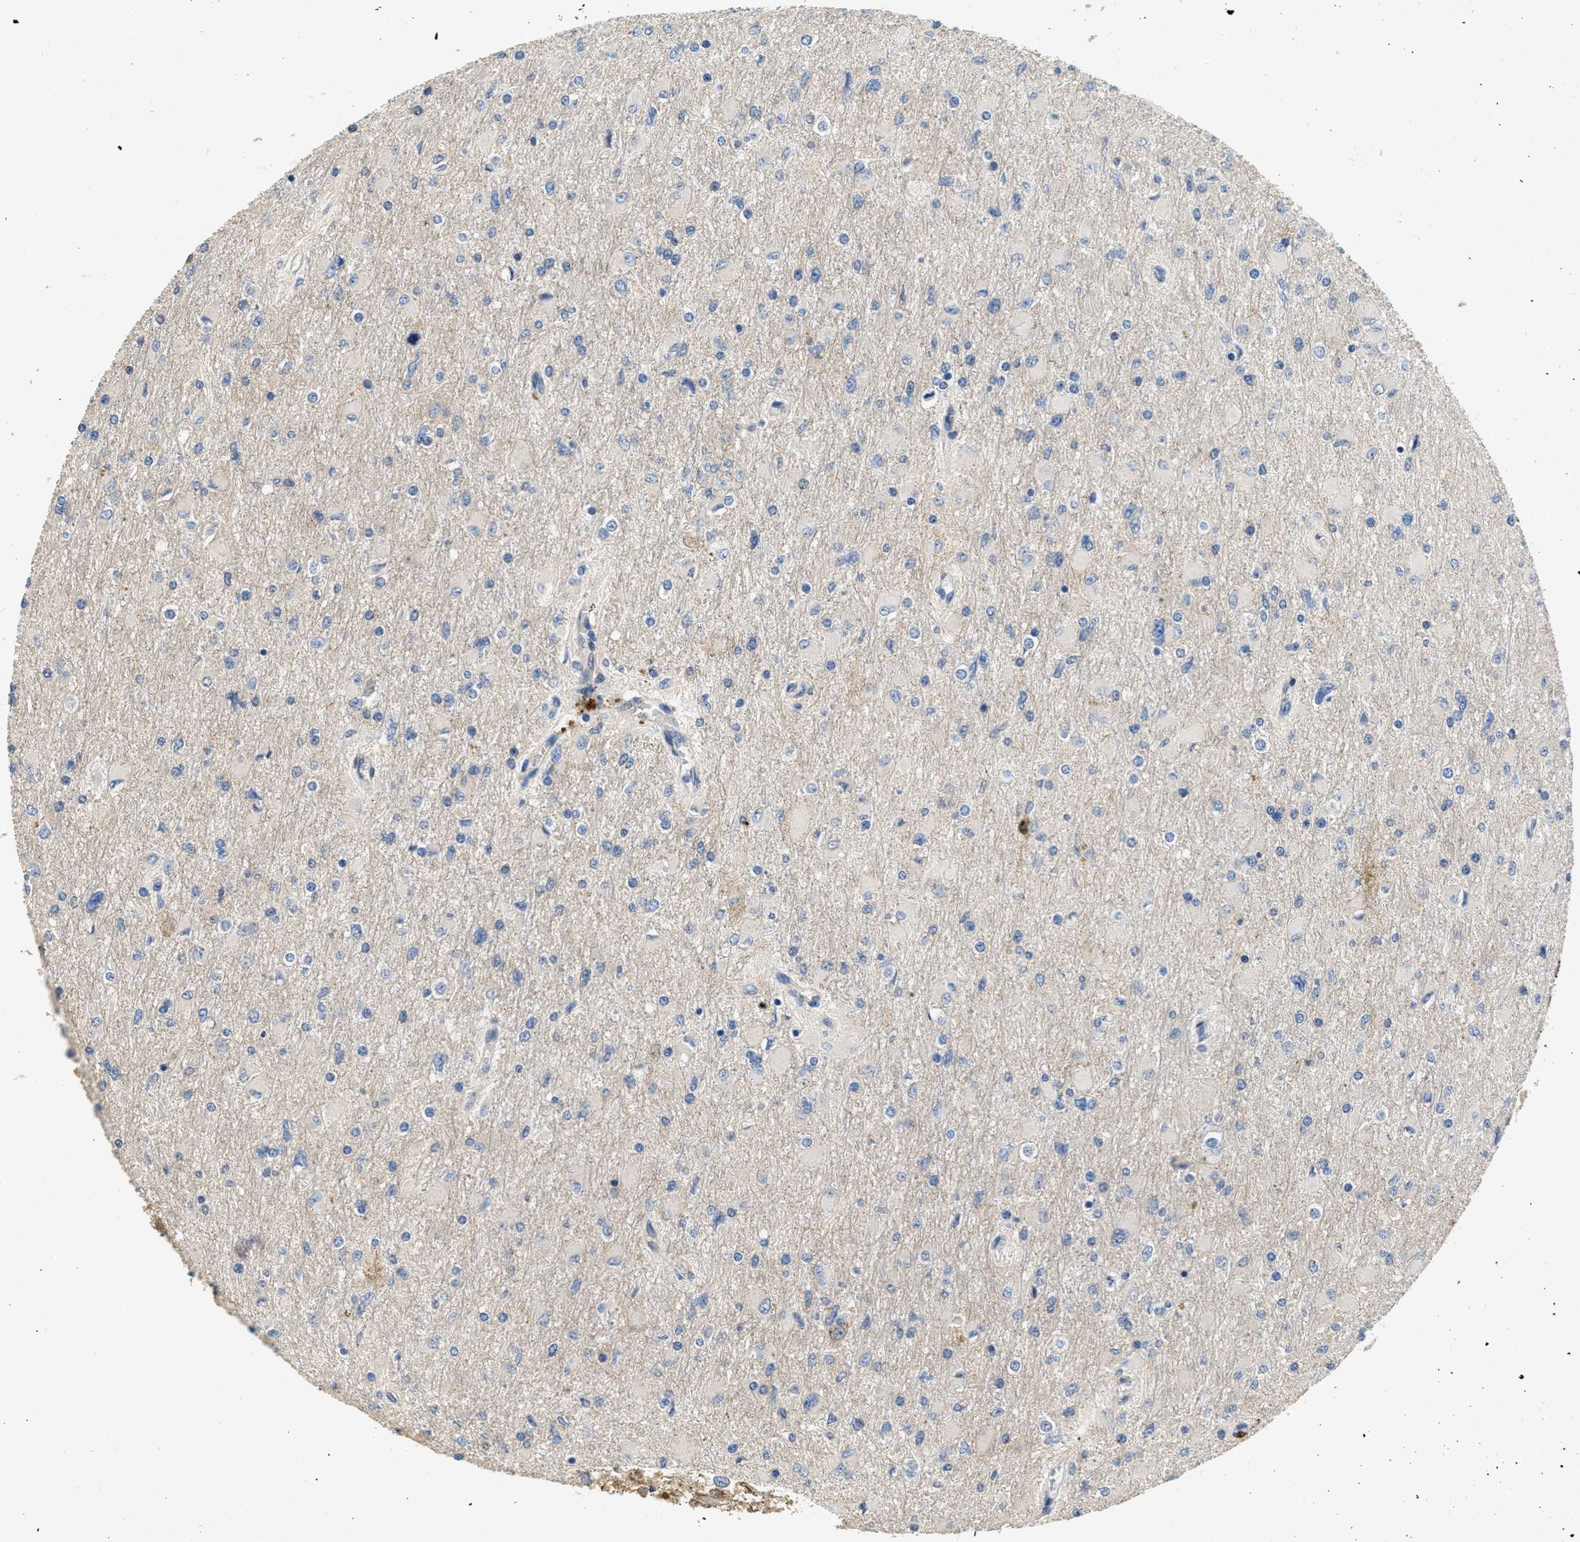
{"staining": {"intensity": "negative", "quantity": "none", "location": "none"}, "tissue": "glioma", "cell_type": "Tumor cells", "image_type": "cancer", "snomed": [{"axis": "morphology", "description": "Glioma, malignant, High grade"}, {"axis": "topography", "description": "Cerebral cortex"}], "caption": "An IHC image of malignant high-grade glioma is shown. There is no staining in tumor cells of malignant high-grade glioma.", "gene": "OSMR", "patient": {"sex": "female", "age": 36}}